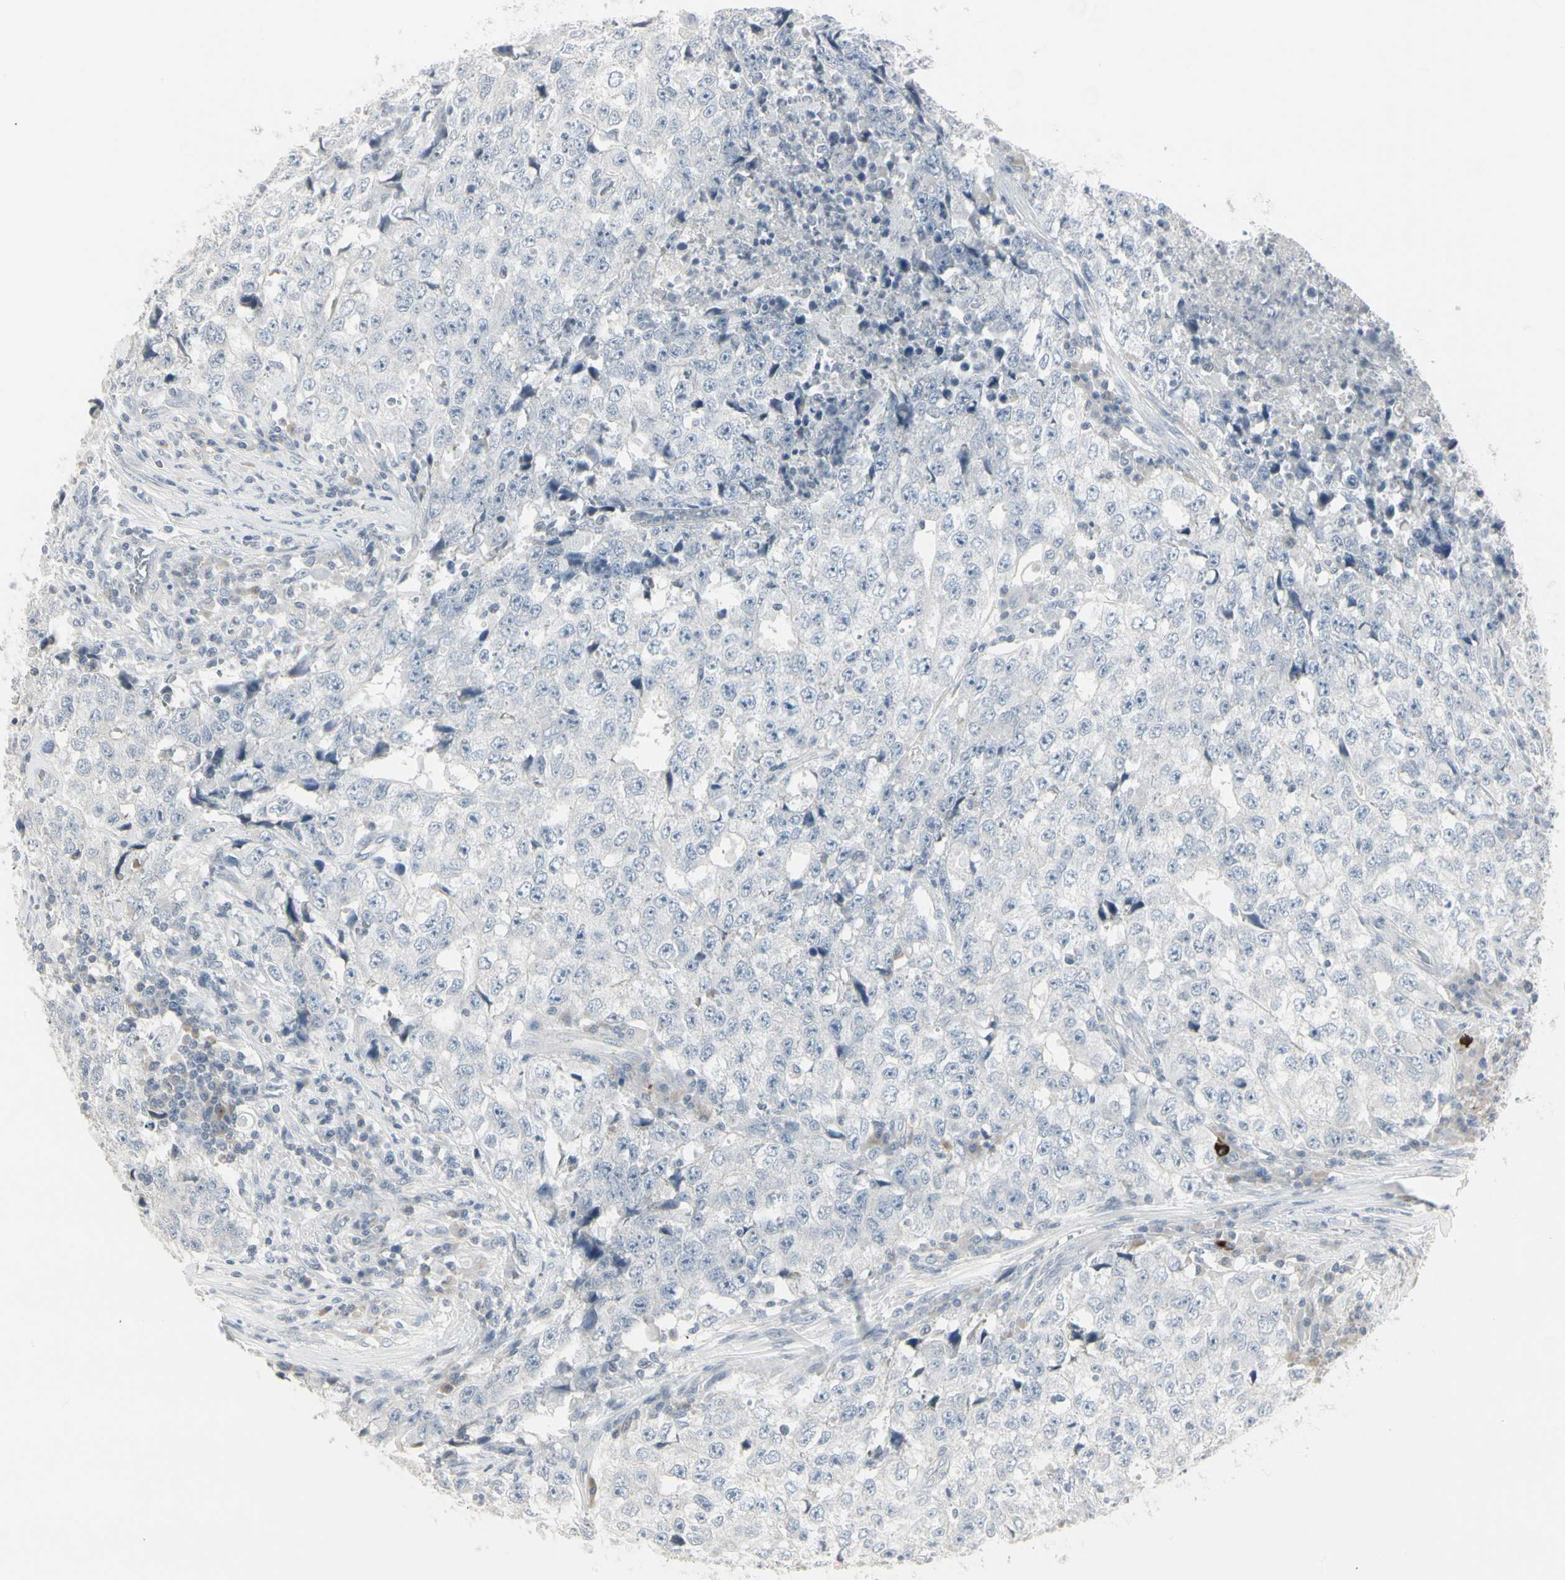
{"staining": {"intensity": "negative", "quantity": "none", "location": "none"}, "tissue": "testis cancer", "cell_type": "Tumor cells", "image_type": "cancer", "snomed": [{"axis": "morphology", "description": "Necrosis, NOS"}, {"axis": "morphology", "description": "Carcinoma, Embryonal, NOS"}, {"axis": "topography", "description": "Testis"}], "caption": "The histopathology image displays no significant positivity in tumor cells of testis embryonal carcinoma.", "gene": "DMPK", "patient": {"sex": "male", "age": 19}}